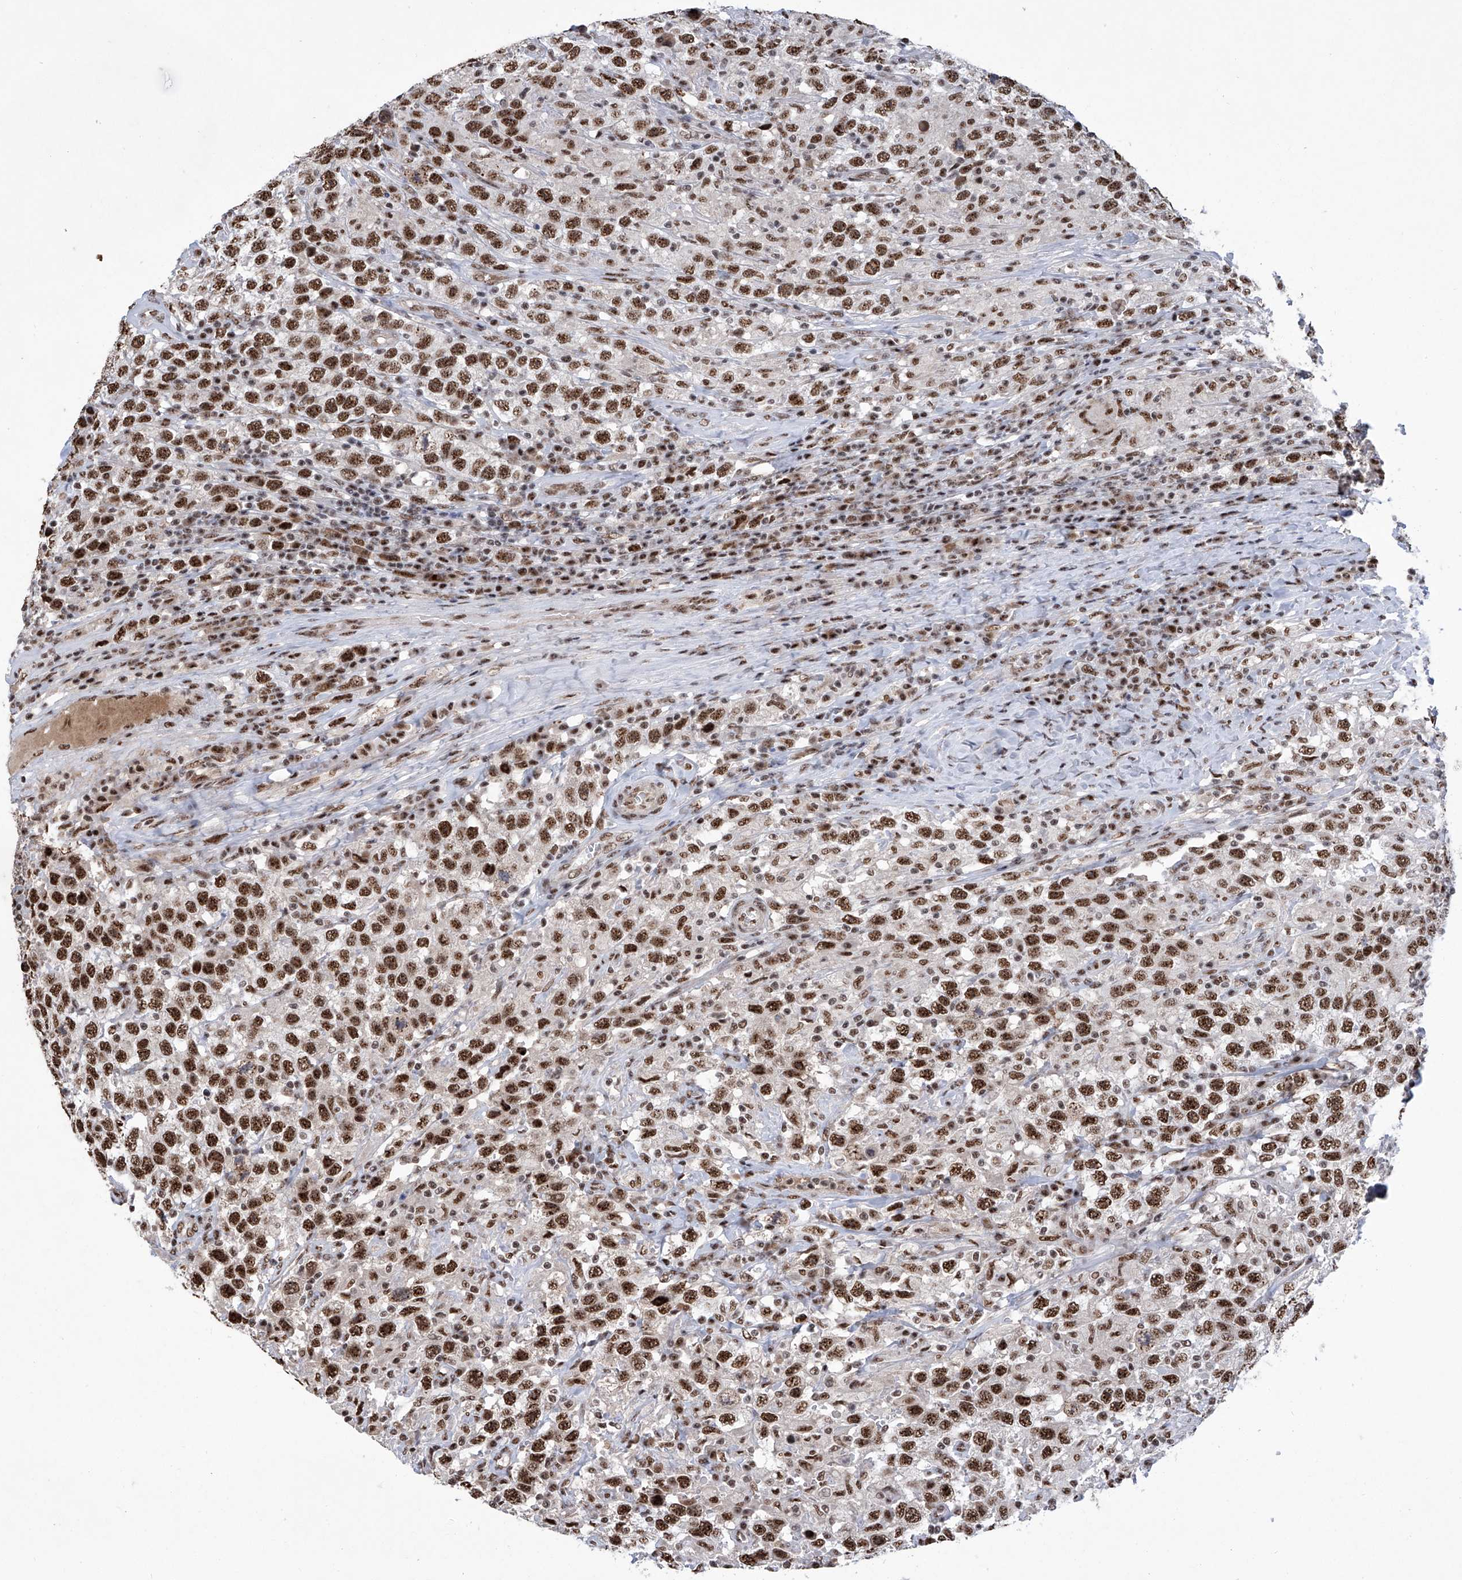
{"staining": {"intensity": "strong", "quantity": ">75%", "location": "nuclear"}, "tissue": "testis cancer", "cell_type": "Tumor cells", "image_type": "cancer", "snomed": [{"axis": "morphology", "description": "Seminoma, NOS"}, {"axis": "topography", "description": "Testis"}], "caption": "Strong nuclear protein expression is present in approximately >75% of tumor cells in testis cancer.", "gene": "FBXL4", "patient": {"sex": "male", "age": 41}}